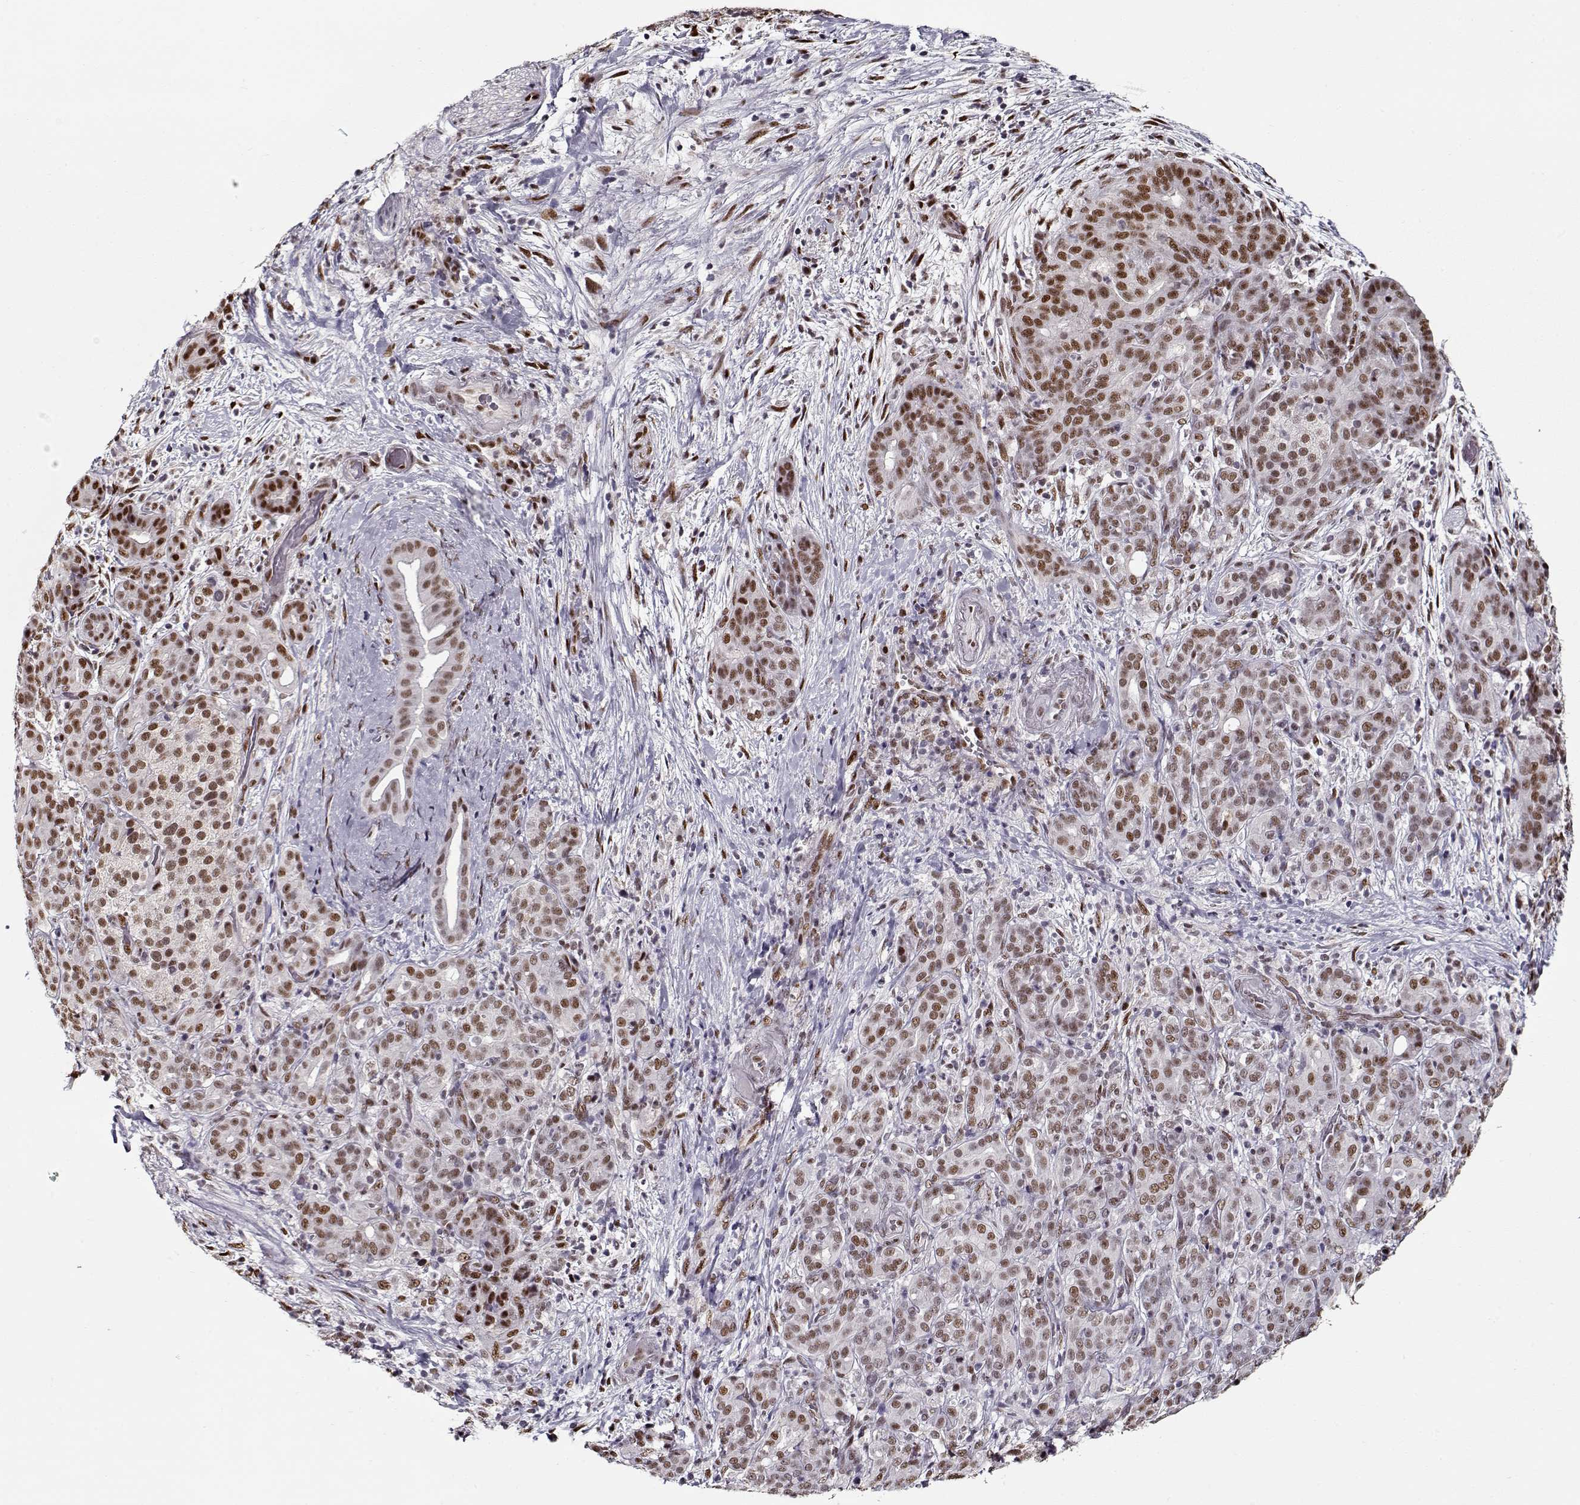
{"staining": {"intensity": "moderate", "quantity": ">75%", "location": "nuclear"}, "tissue": "pancreatic cancer", "cell_type": "Tumor cells", "image_type": "cancer", "snomed": [{"axis": "morphology", "description": "Adenocarcinoma, NOS"}, {"axis": "topography", "description": "Pancreas"}], "caption": "Tumor cells exhibit medium levels of moderate nuclear positivity in approximately >75% of cells in pancreatic adenocarcinoma.", "gene": "PRMT8", "patient": {"sex": "male", "age": 44}}